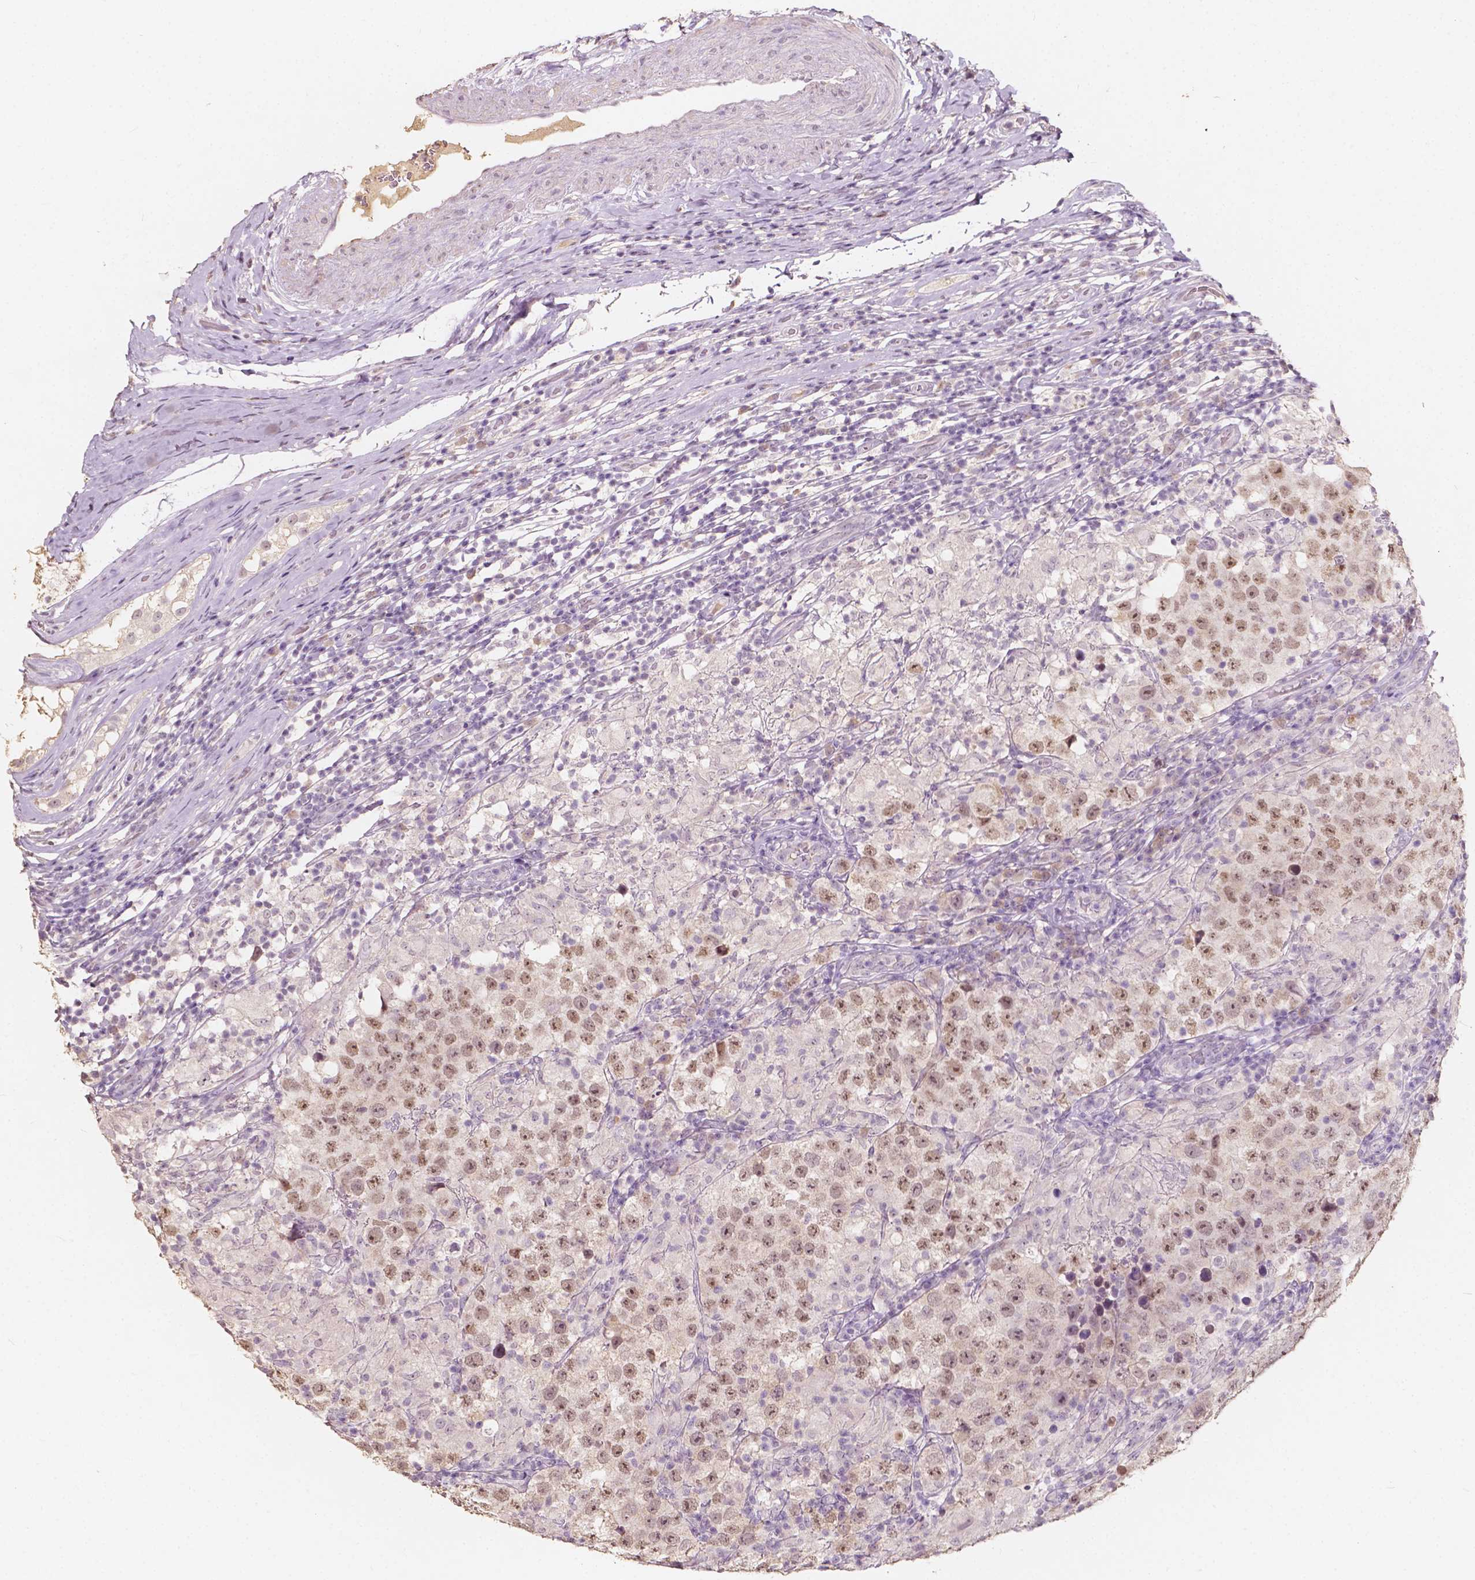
{"staining": {"intensity": "moderate", "quantity": ">75%", "location": "nuclear"}, "tissue": "testis cancer", "cell_type": "Tumor cells", "image_type": "cancer", "snomed": [{"axis": "morphology", "description": "Seminoma, NOS"}, {"axis": "morphology", "description": "Carcinoma, Embryonal, NOS"}, {"axis": "topography", "description": "Testis"}], "caption": "Immunohistochemistry (IHC) staining of testis embryonal carcinoma, which shows medium levels of moderate nuclear positivity in about >75% of tumor cells indicating moderate nuclear protein expression. The staining was performed using DAB (3,3'-diaminobenzidine) (brown) for protein detection and nuclei were counterstained in hematoxylin (blue).", "gene": "SOX15", "patient": {"sex": "male", "age": 41}}